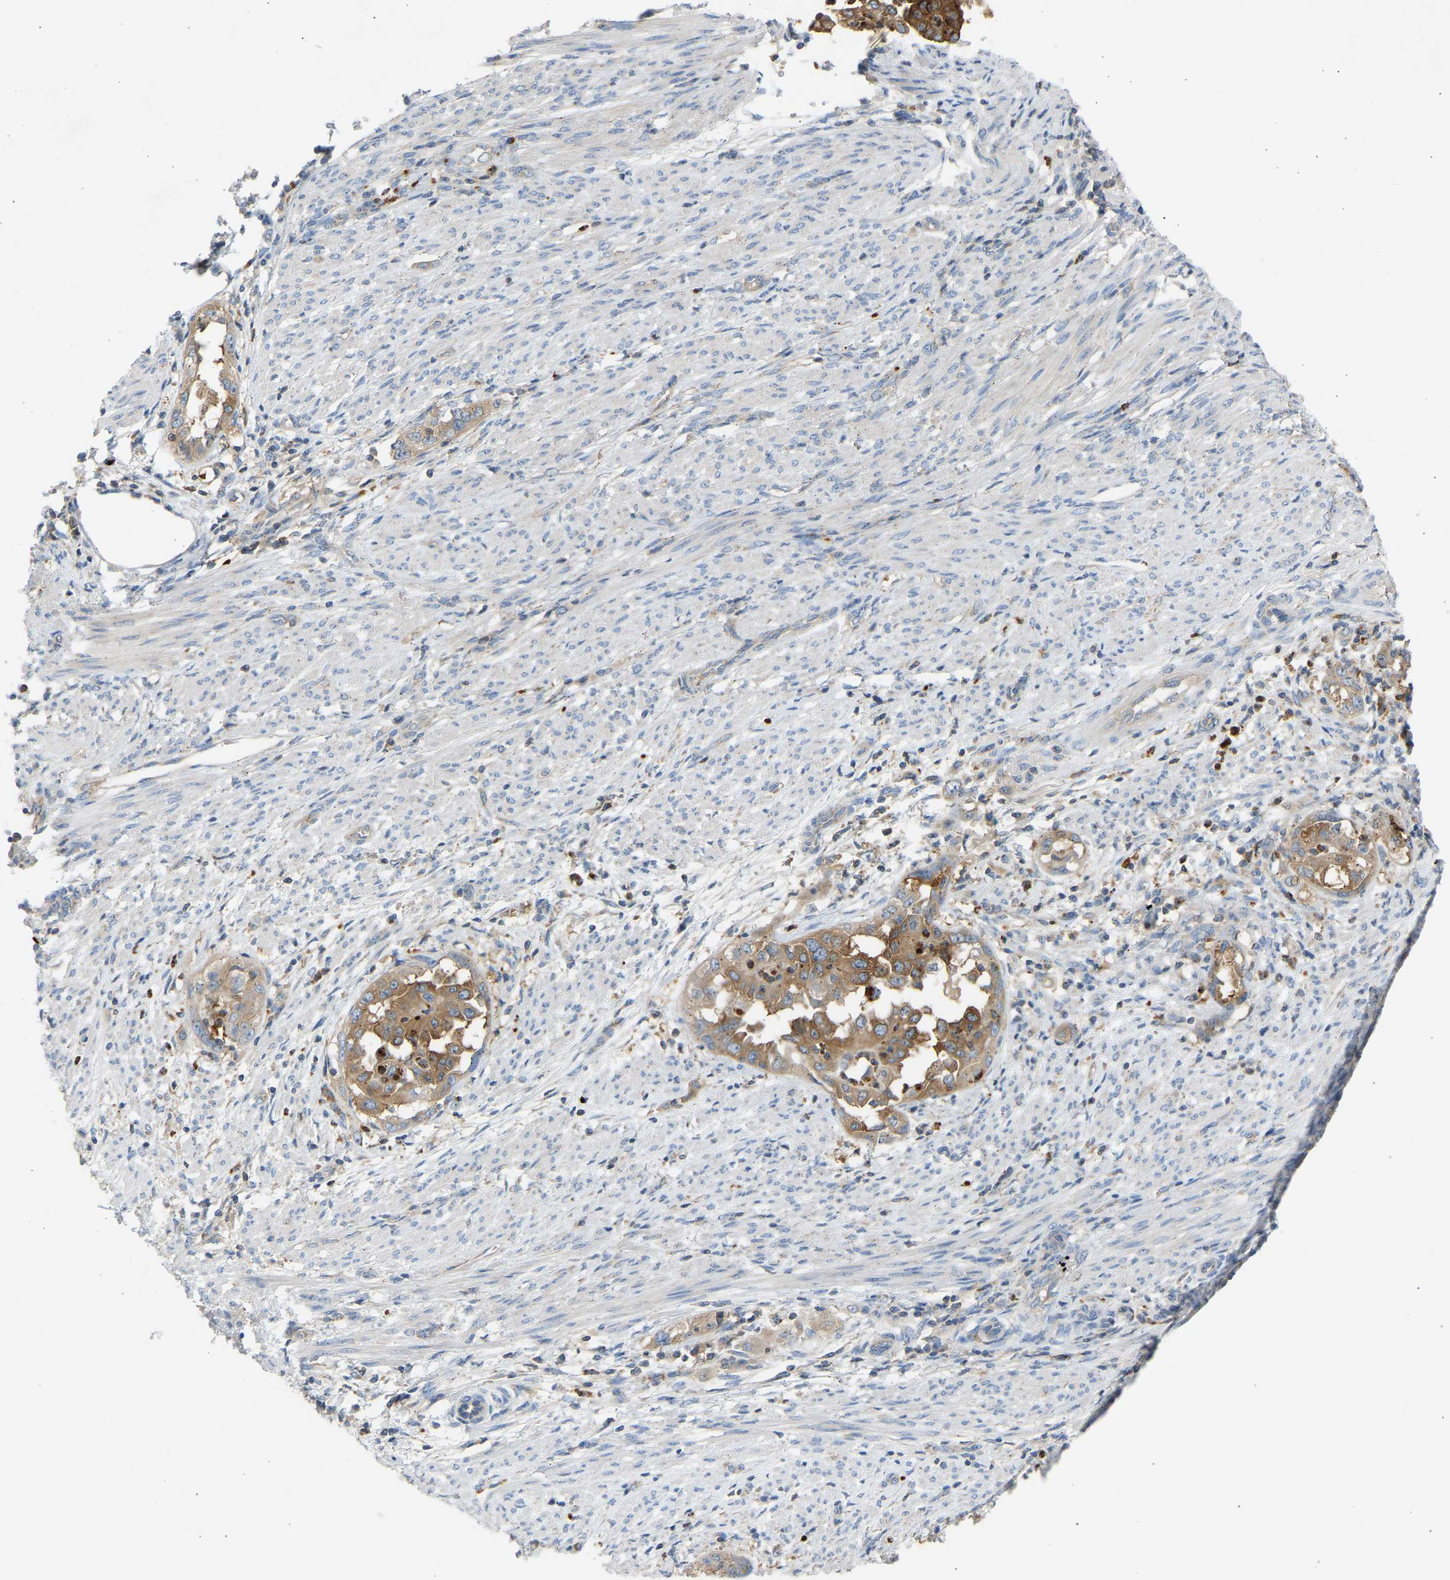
{"staining": {"intensity": "moderate", "quantity": ">75%", "location": "cytoplasmic/membranous"}, "tissue": "endometrial cancer", "cell_type": "Tumor cells", "image_type": "cancer", "snomed": [{"axis": "morphology", "description": "Adenocarcinoma, NOS"}, {"axis": "topography", "description": "Endometrium"}], "caption": "Immunohistochemistry micrograph of neoplastic tissue: adenocarcinoma (endometrial) stained using immunohistochemistry (IHC) displays medium levels of moderate protein expression localized specifically in the cytoplasmic/membranous of tumor cells, appearing as a cytoplasmic/membranous brown color.", "gene": "TRIM50", "patient": {"sex": "female", "age": 85}}